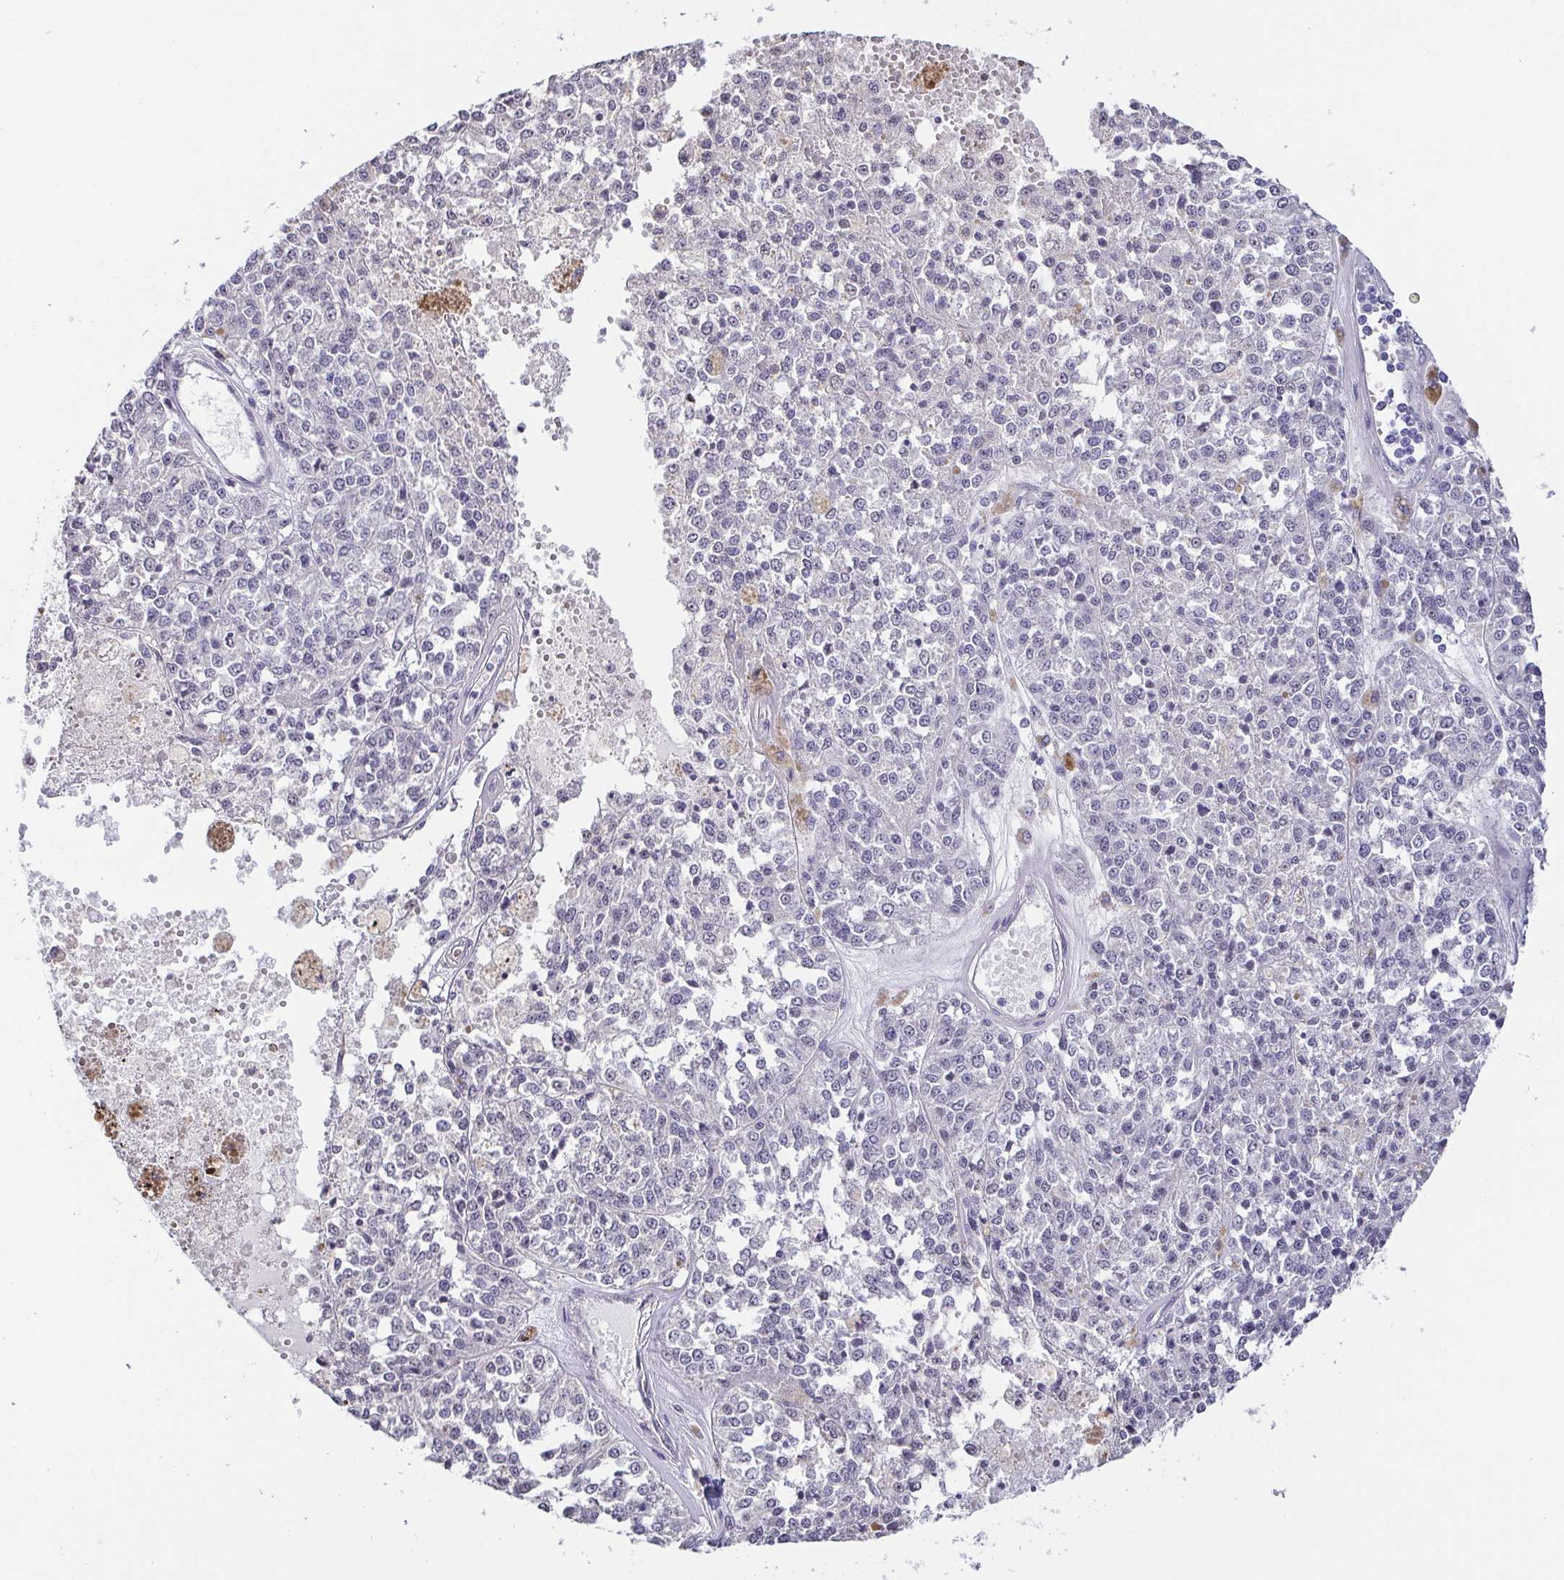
{"staining": {"intensity": "negative", "quantity": "none", "location": "none"}, "tissue": "melanoma", "cell_type": "Tumor cells", "image_type": "cancer", "snomed": [{"axis": "morphology", "description": "Malignant melanoma, Metastatic site"}, {"axis": "topography", "description": "Lymph node"}], "caption": "IHC photomicrograph of neoplastic tissue: melanoma stained with DAB (3,3'-diaminobenzidine) demonstrates no significant protein expression in tumor cells. (DAB (3,3'-diaminobenzidine) immunohistochemistry (IHC) visualized using brightfield microscopy, high magnification).", "gene": "NEFH", "patient": {"sex": "female", "age": 64}}